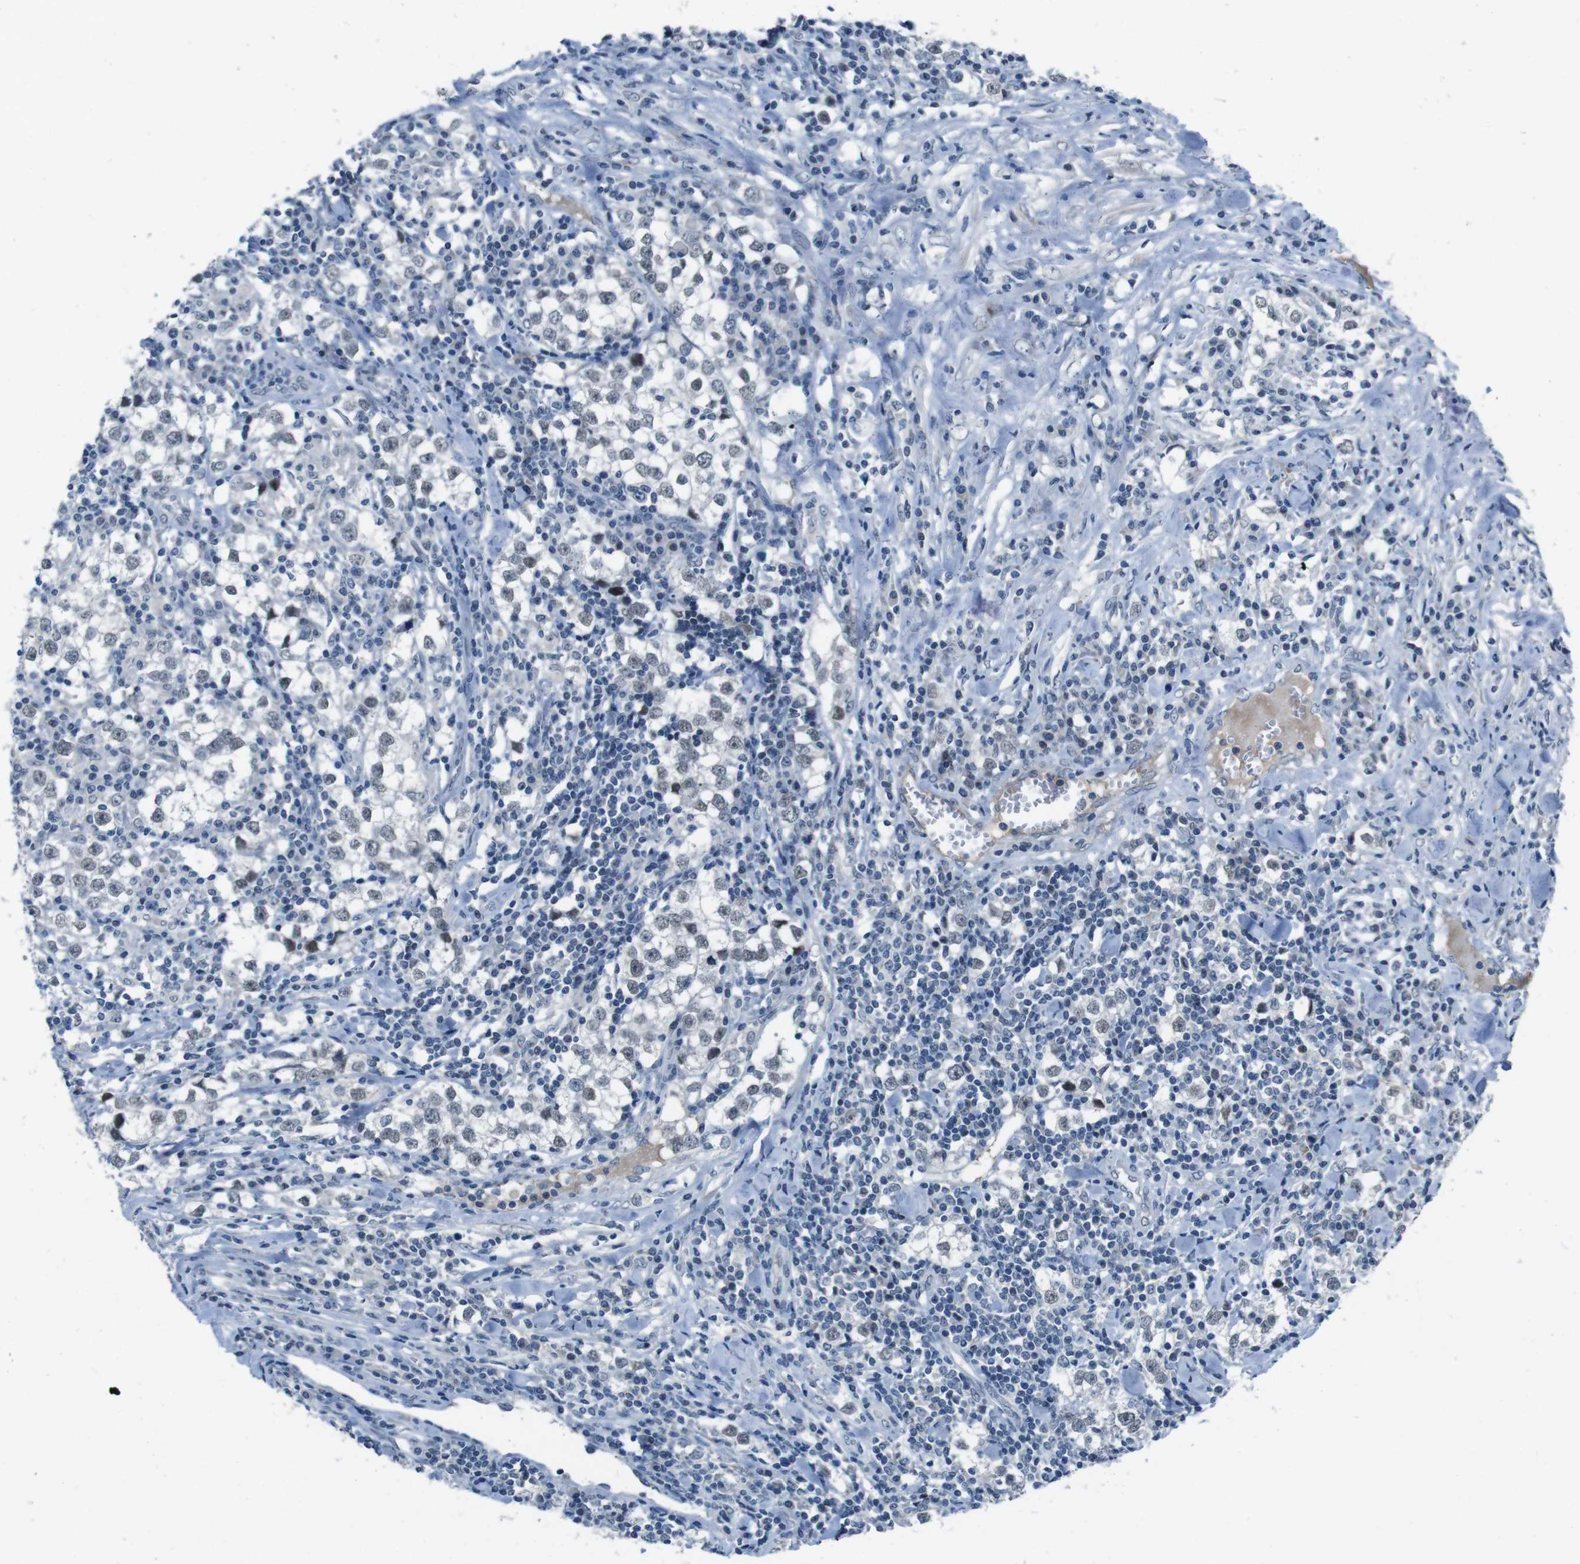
{"staining": {"intensity": "negative", "quantity": "none", "location": "none"}, "tissue": "testis cancer", "cell_type": "Tumor cells", "image_type": "cancer", "snomed": [{"axis": "morphology", "description": "Seminoma, NOS"}, {"axis": "morphology", "description": "Carcinoma, Embryonal, NOS"}, {"axis": "topography", "description": "Testis"}], "caption": "There is no significant expression in tumor cells of testis cancer (seminoma).", "gene": "CDHR2", "patient": {"sex": "male", "age": 36}}